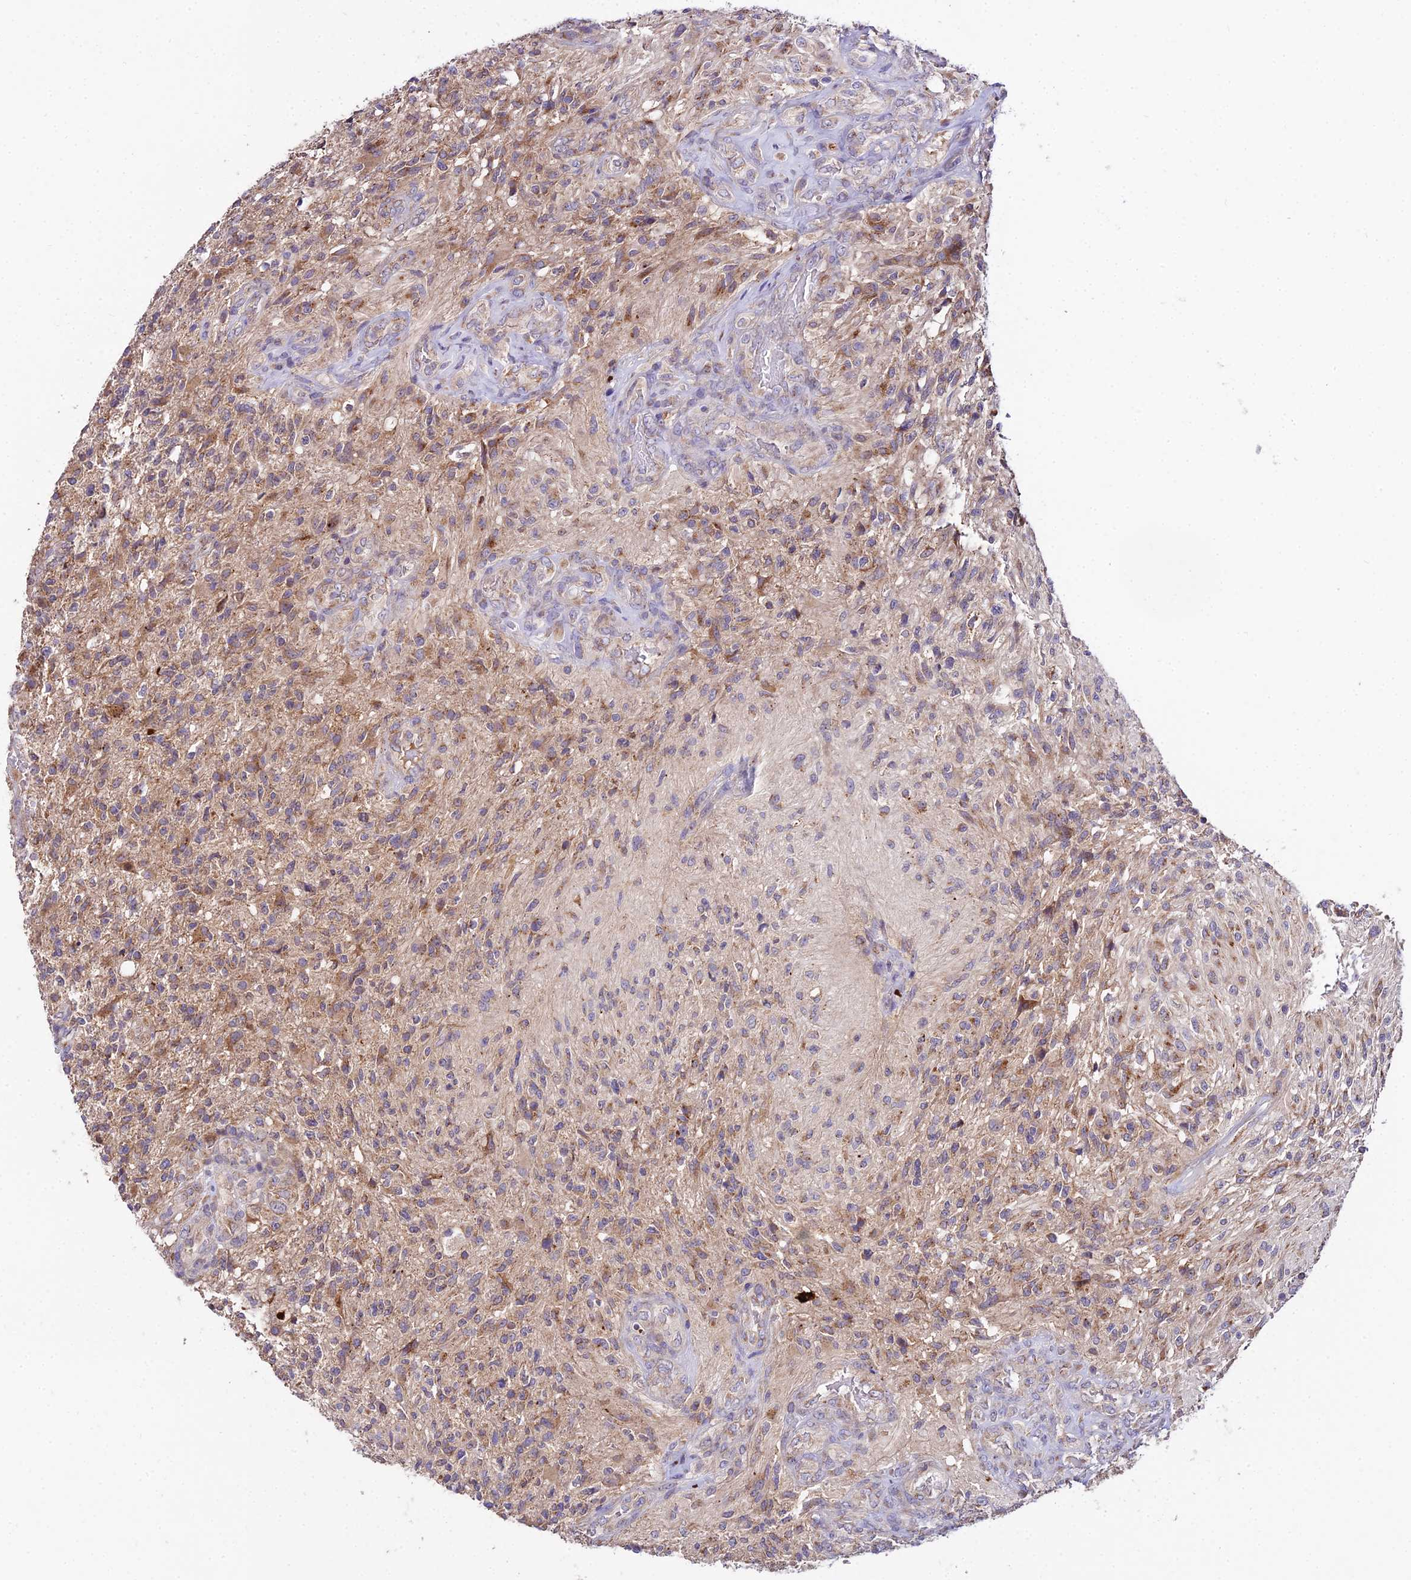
{"staining": {"intensity": "moderate", "quantity": "25%-75%", "location": "cytoplasmic/membranous"}, "tissue": "glioma", "cell_type": "Tumor cells", "image_type": "cancer", "snomed": [{"axis": "morphology", "description": "Glioma, malignant, High grade"}, {"axis": "topography", "description": "Brain"}], "caption": "Brown immunohistochemical staining in human malignant high-grade glioma exhibits moderate cytoplasmic/membranous expression in approximately 25%-75% of tumor cells. (DAB IHC with brightfield microscopy, high magnification).", "gene": "PEX19", "patient": {"sex": "male", "age": 56}}